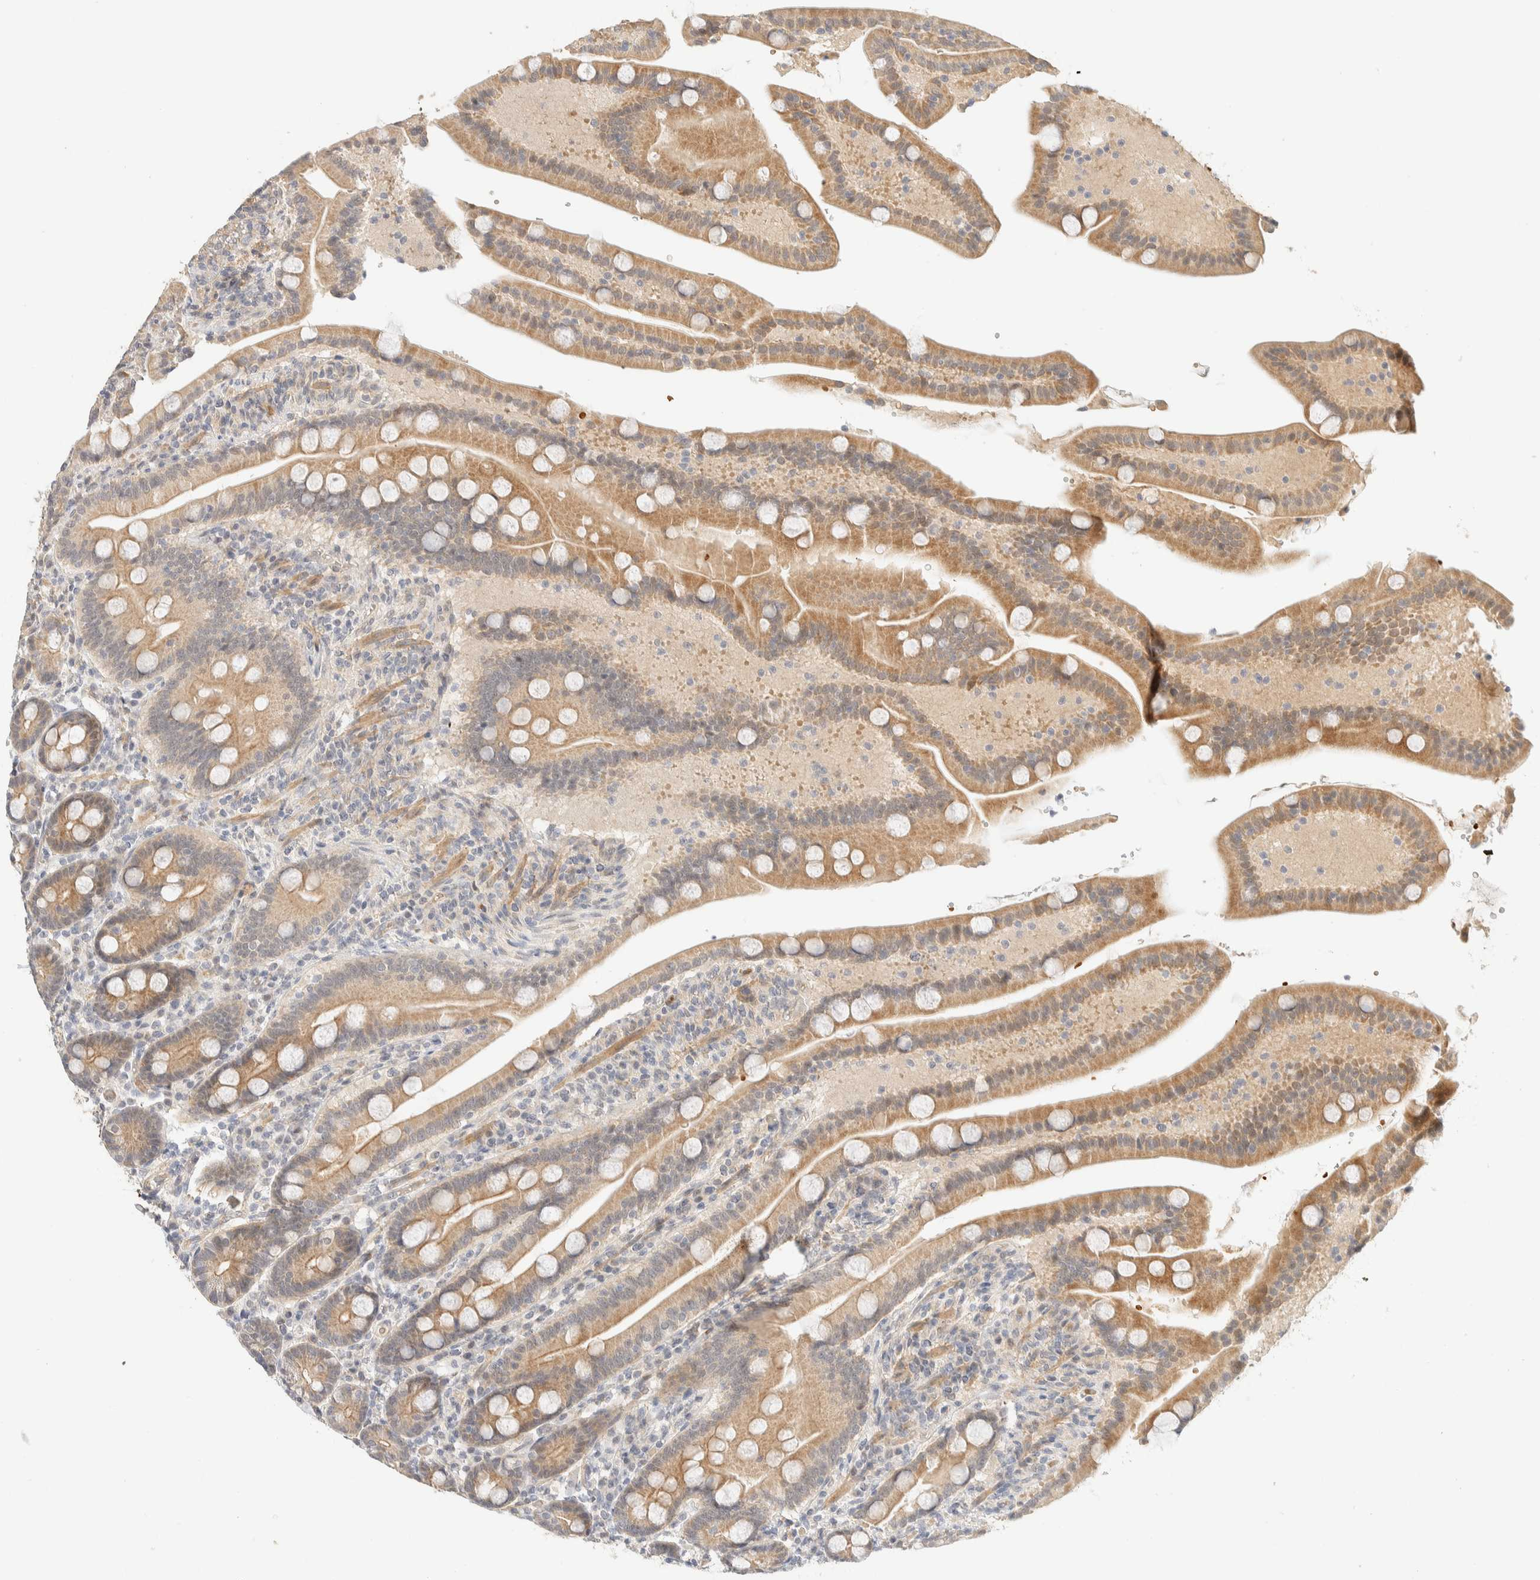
{"staining": {"intensity": "moderate", "quantity": ">75%", "location": "cytoplasmic/membranous"}, "tissue": "duodenum", "cell_type": "Glandular cells", "image_type": "normal", "snomed": [{"axis": "morphology", "description": "Normal tissue, NOS"}, {"axis": "topography", "description": "Duodenum"}], "caption": "Glandular cells display moderate cytoplasmic/membranous positivity in approximately >75% of cells in normal duodenum.", "gene": "TNK1", "patient": {"sex": "male", "age": 54}}